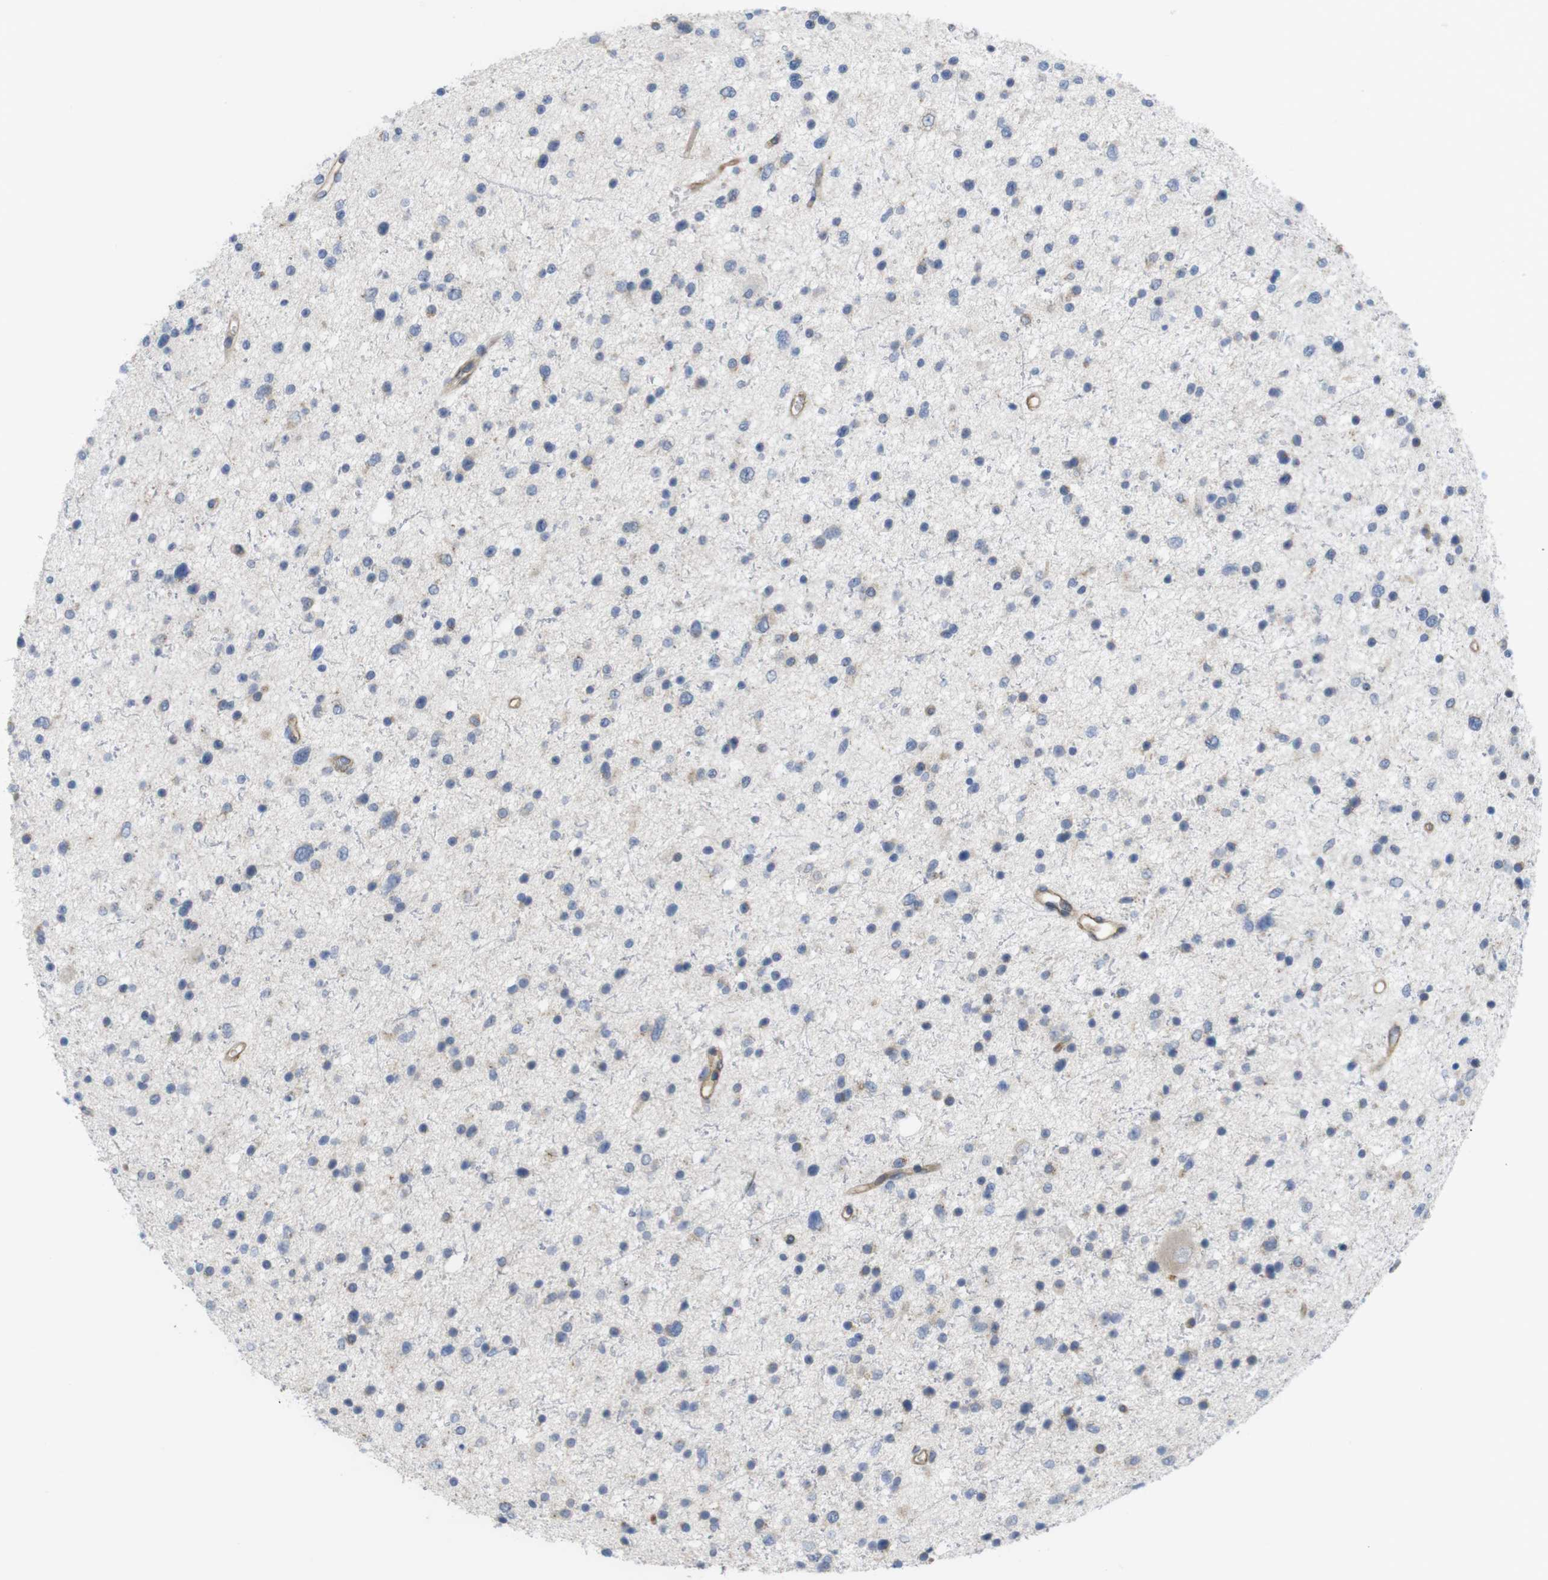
{"staining": {"intensity": "negative", "quantity": "none", "location": "none"}, "tissue": "glioma", "cell_type": "Tumor cells", "image_type": "cancer", "snomed": [{"axis": "morphology", "description": "Glioma, malignant, Low grade"}, {"axis": "topography", "description": "Brain"}], "caption": "Protein analysis of glioma reveals no significant staining in tumor cells.", "gene": "CCR6", "patient": {"sex": "female", "age": 37}}